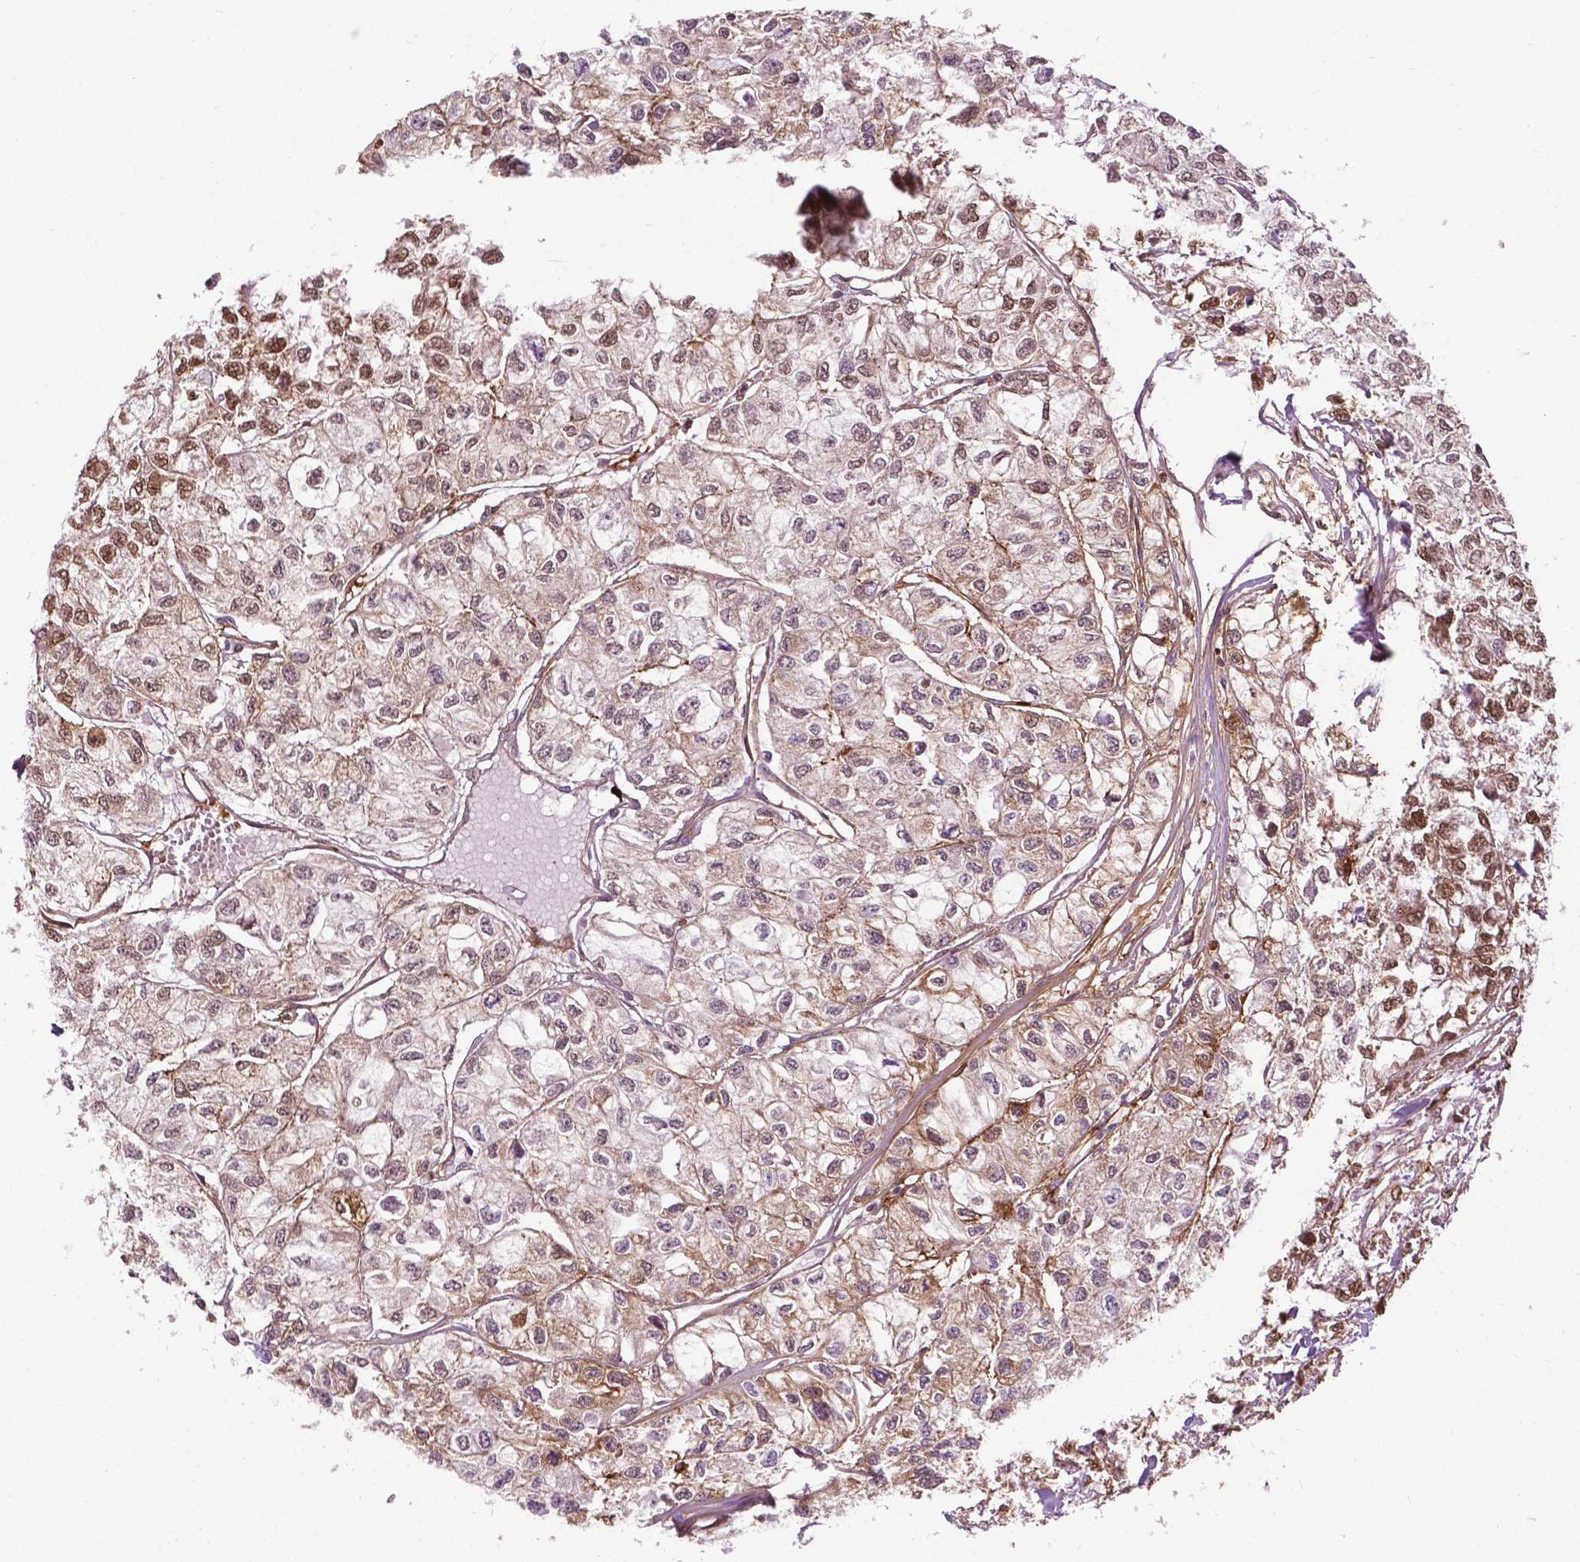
{"staining": {"intensity": "moderate", "quantity": ">75%", "location": "nuclear"}, "tissue": "renal cancer", "cell_type": "Tumor cells", "image_type": "cancer", "snomed": [{"axis": "morphology", "description": "Adenocarcinoma, NOS"}, {"axis": "topography", "description": "Kidney"}], "caption": "Immunohistochemistry image of renal cancer (adenocarcinoma) stained for a protein (brown), which reveals medium levels of moderate nuclear expression in approximately >75% of tumor cells.", "gene": "COL23A1", "patient": {"sex": "male", "age": 56}}